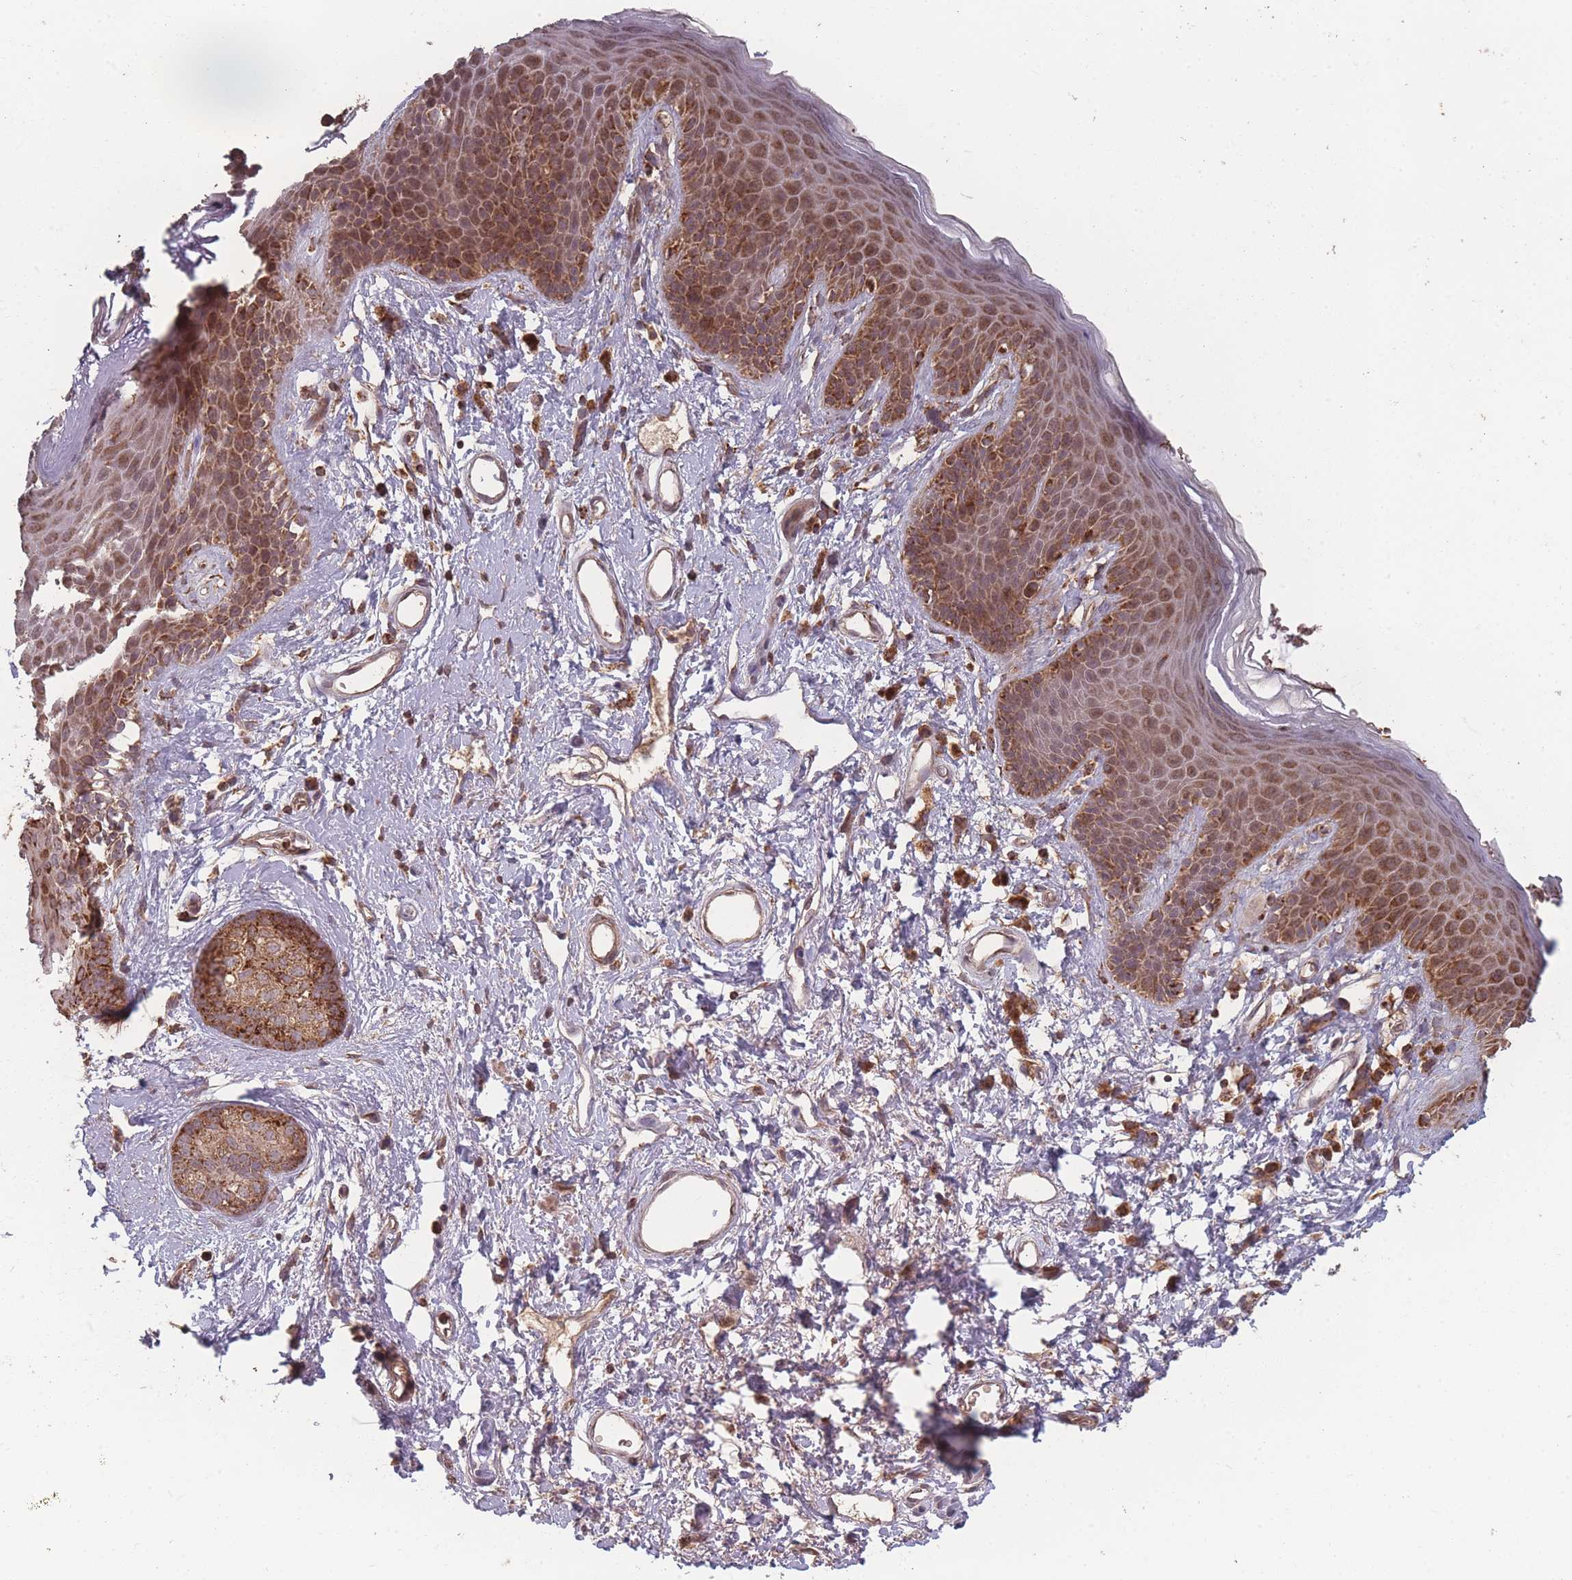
{"staining": {"intensity": "strong", "quantity": ">75%", "location": "cytoplasmic/membranous,nuclear"}, "tissue": "skin", "cell_type": "Epidermal cells", "image_type": "normal", "snomed": [{"axis": "morphology", "description": "Normal tissue, NOS"}, {"axis": "topography", "description": "Anal"}], "caption": "The histopathology image reveals staining of unremarkable skin, revealing strong cytoplasmic/membranous,nuclear protein expression (brown color) within epidermal cells.", "gene": "LYRM7", "patient": {"sex": "female", "age": 46}}